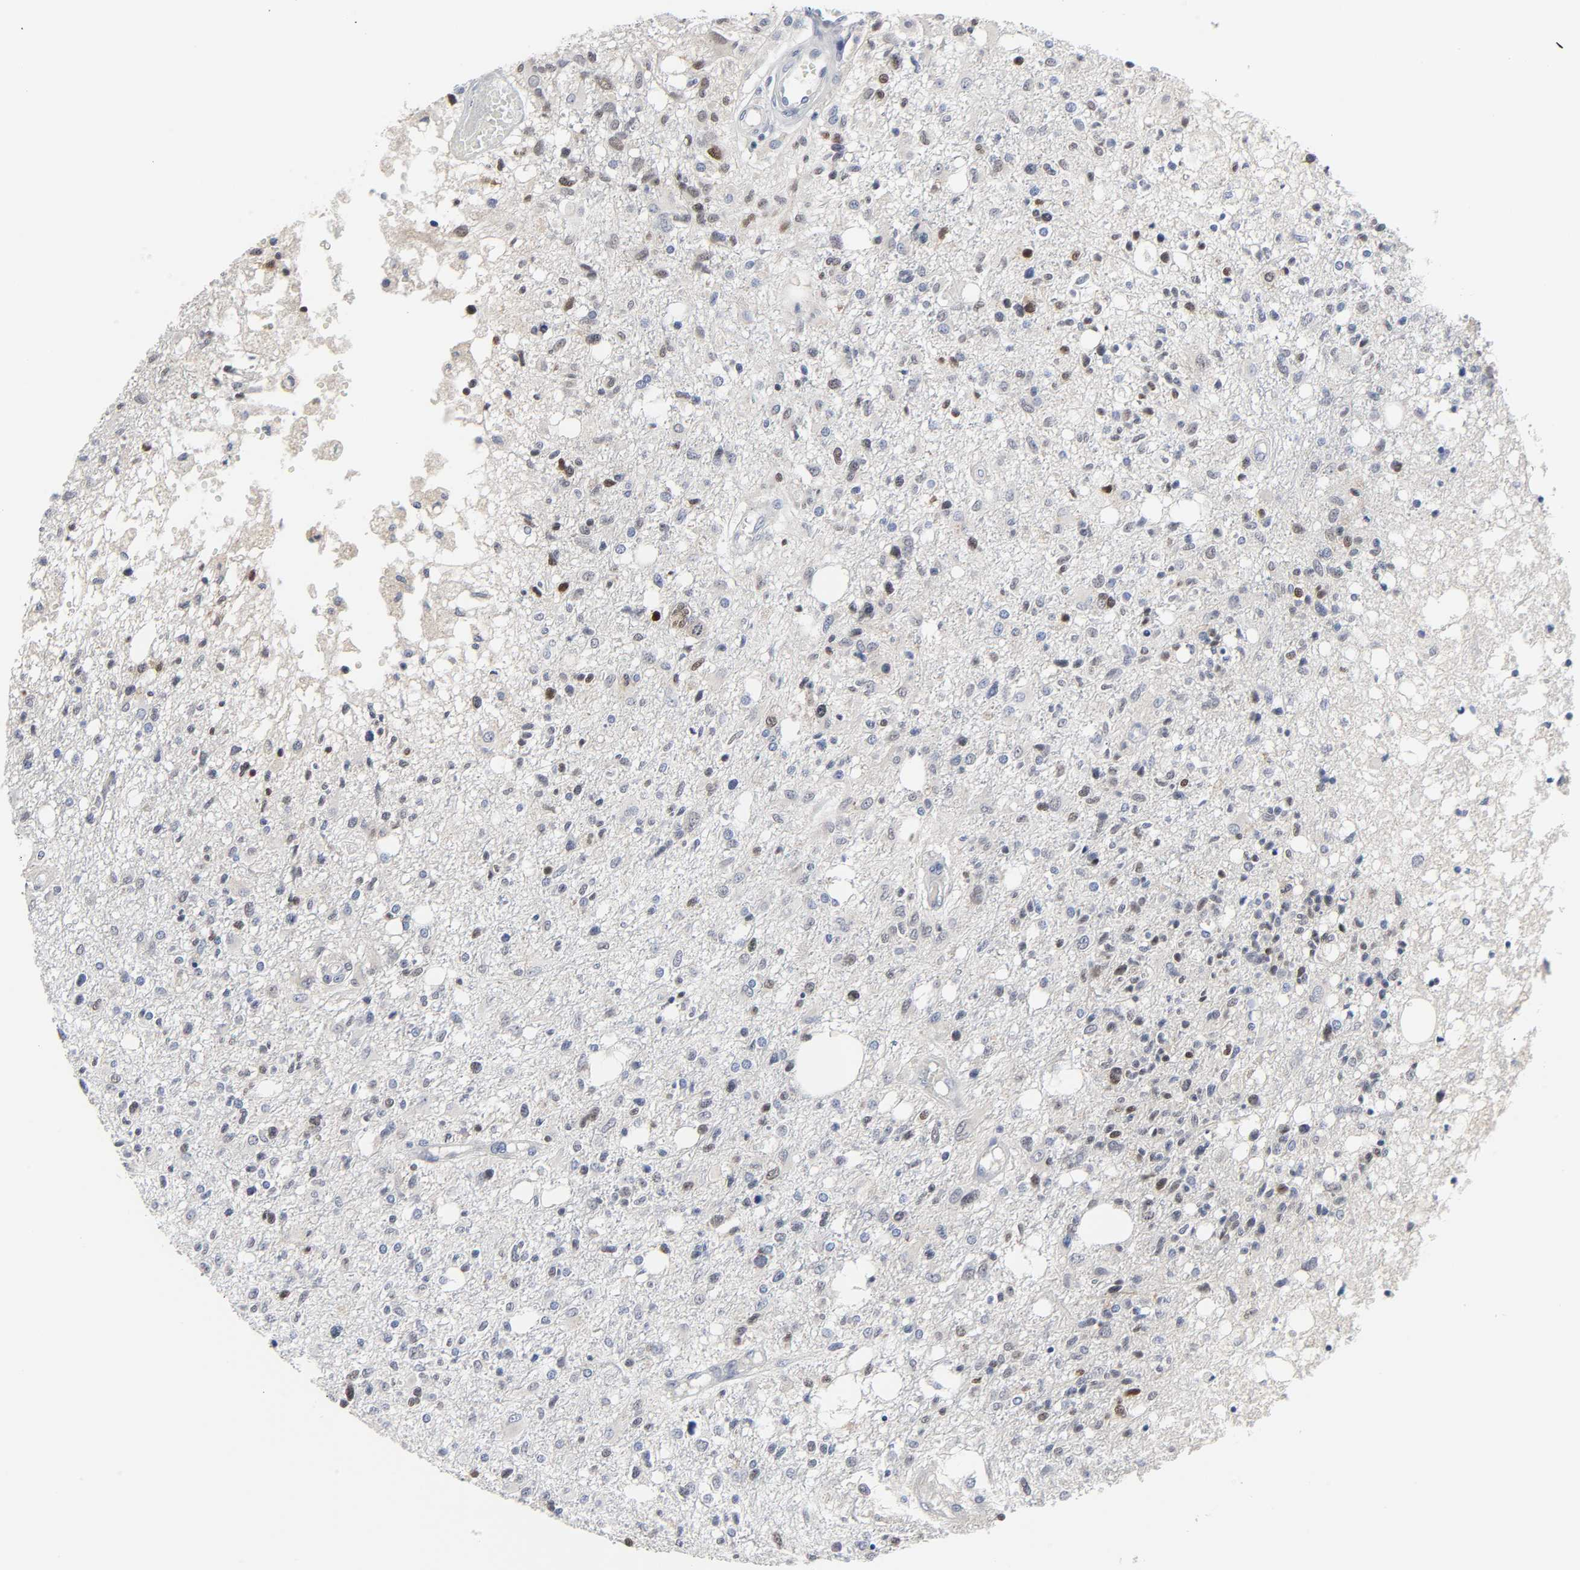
{"staining": {"intensity": "weak", "quantity": "<25%", "location": "nuclear"}, "tissue": "glioma", "cell_type": "Tumor cells", "image_type": "cancer", "snomed": [{"axis": "morphology", "description": "Glioma, malignant, High grade"}, {"axis": "topography", "description": "Cerebral cortex"}], "caption": "The micrograph reveals no significant staining in tumor cells of malignant glioma (high-grade). The staining is performed using DAB brown chromogen with nuclei counter-stained in using hematoxylin.", "gene": "WEE1", "patient": {"sex": "male", "age": 76}}